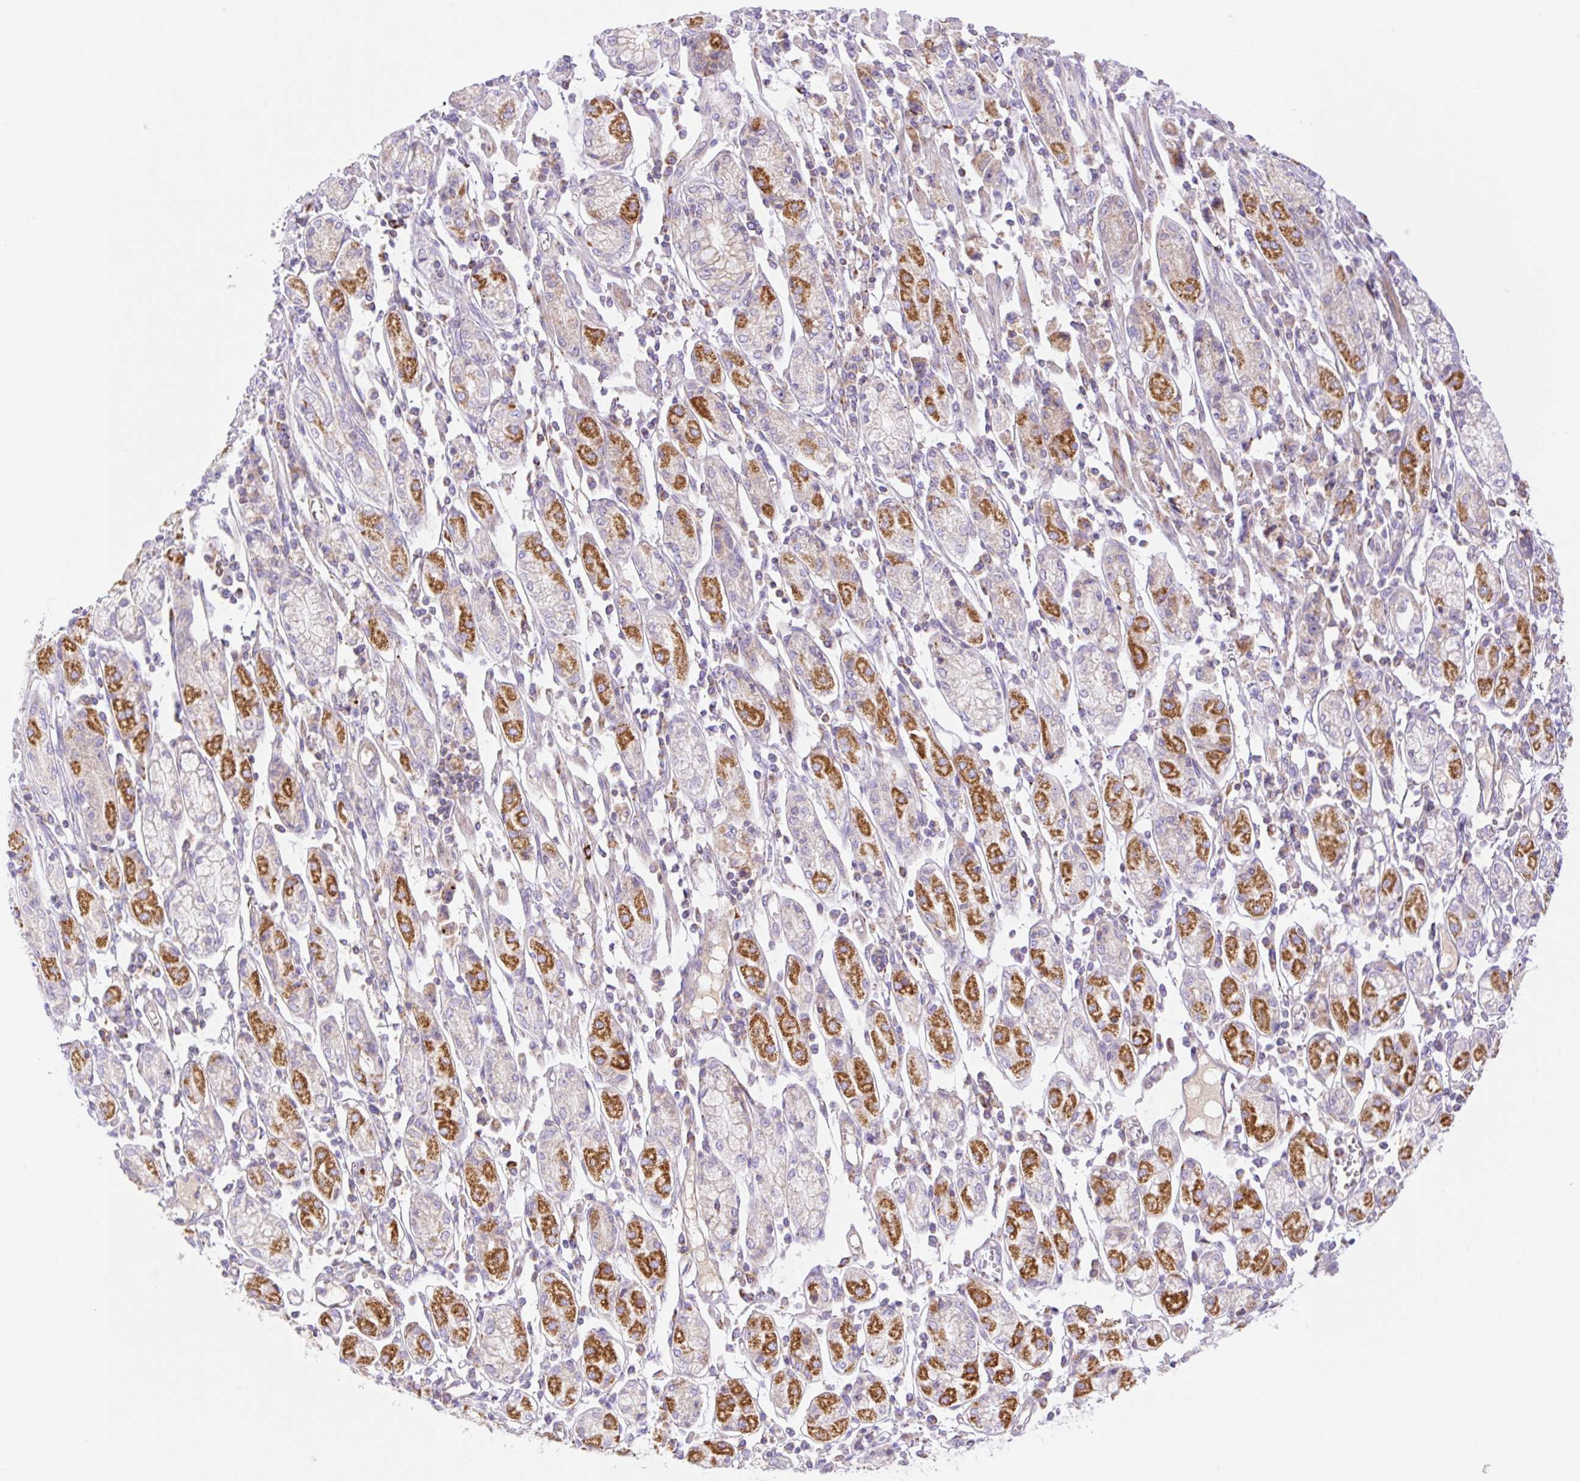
{"staining": {"intensity": "strong", "quantity": "25%-75%", "location": "cytoplasmic/membranous"}, "tissue": "stomach cancer", "cell_type": "Tumor cells", "image_type": "cancer", "snomed": [{"axis": "morphology", "description": "Adenocarcinoma, NOS"}, {"axis": "topography", "description": "Stomach"}], "caption": "Protein expression by immunohistochemistry (IHC) reveals strong cytoplasmic/membranous positivity in about 25%-75% of tumor cells in adenocarcinoma (stomach).", "gene": "ETNK2", "patient": {"sex": "female", "age": 59}}